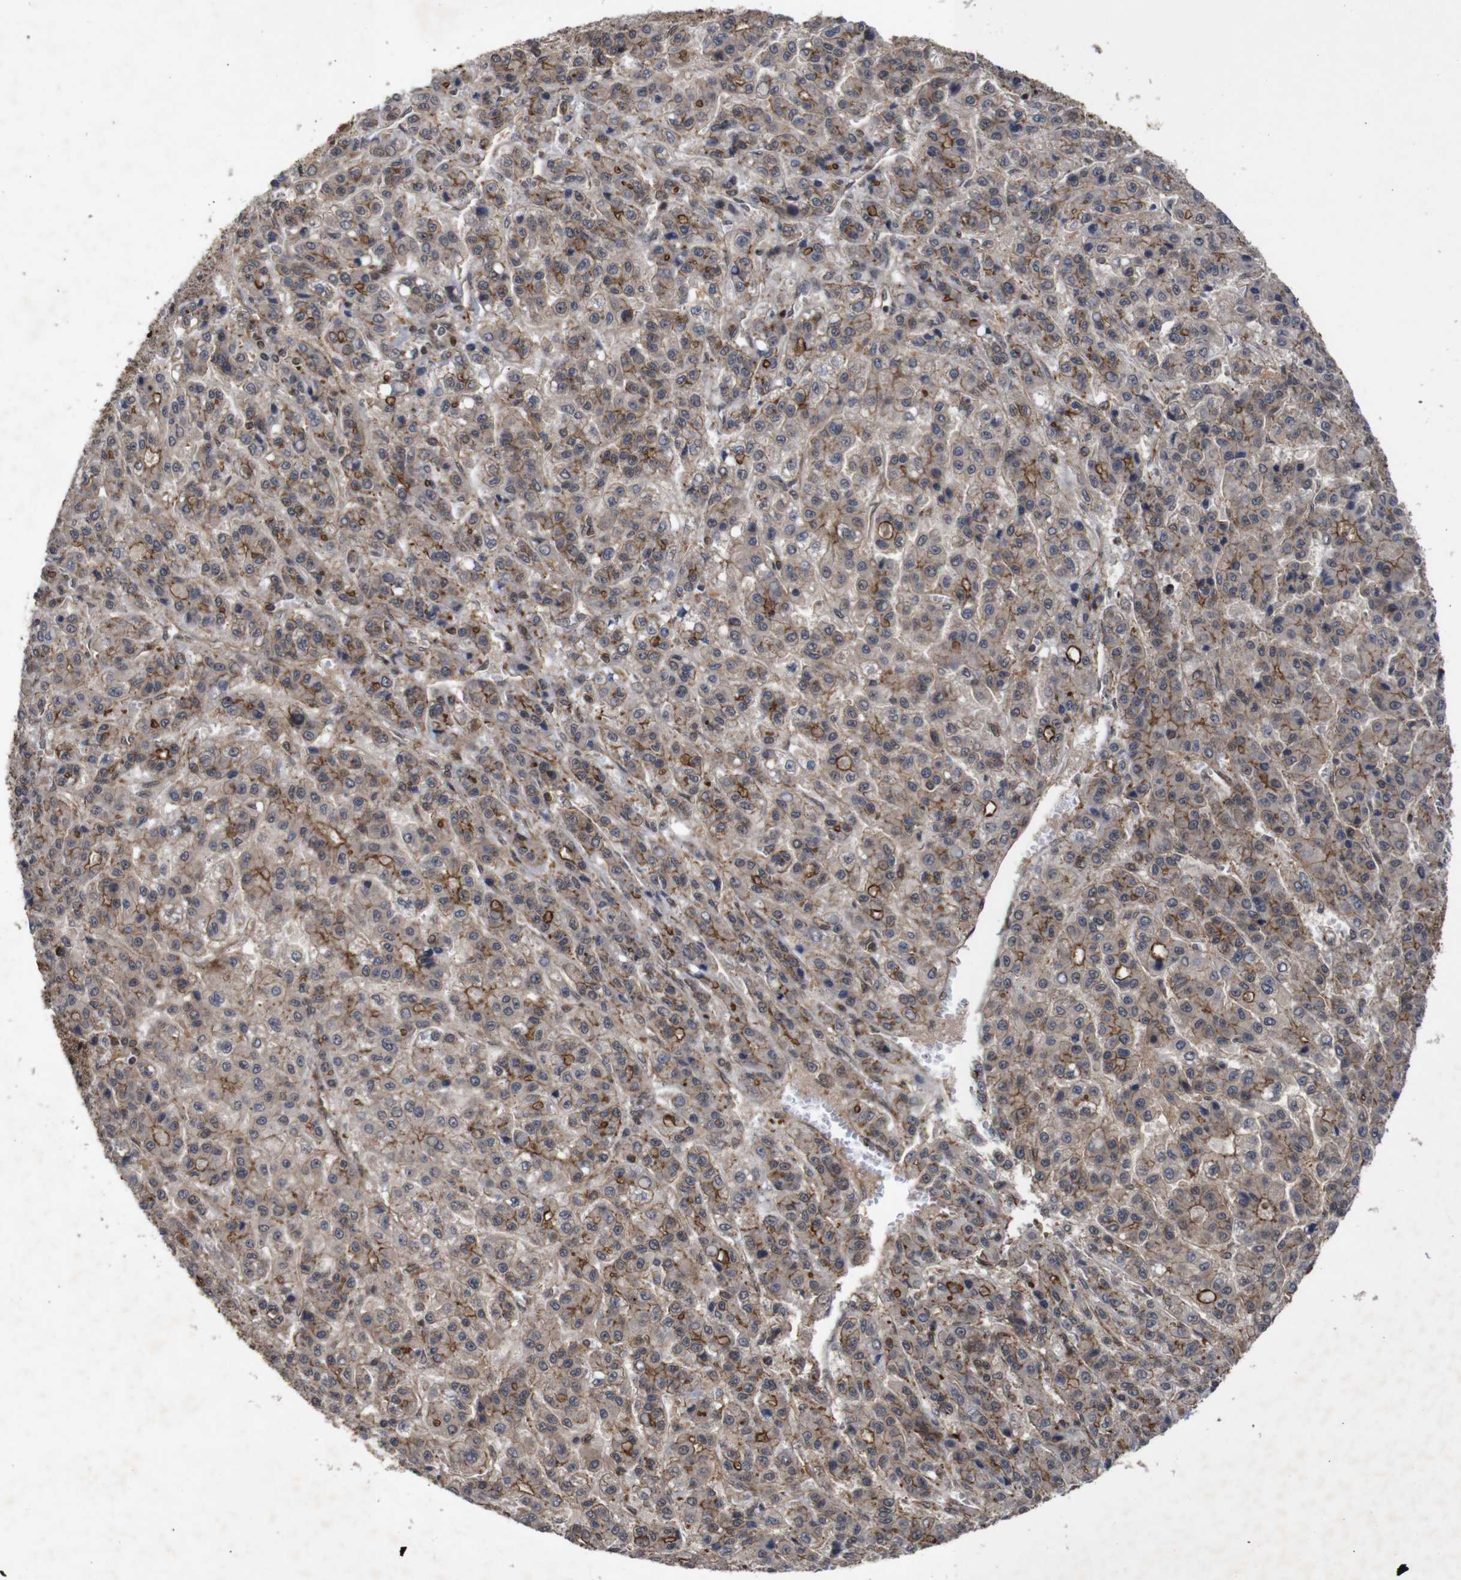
{"staining": {"intensity": "moderate", "quantity": "25%-75%", "location": "cytoplasmic/membranous"}, "tissue": "liver cancer", "cell_type": "Tumor cells", "image_type": "cancer", "snomed": [{"axis": "morphology", "description": "Carcinoma, Hepatocellular, NOS"}, {"axis": "topography", "description": "Liver"}], "caption": "Immunohistochemical staining of human liver hepatocellular carcinoma displays moderate cytoplasmic/membranous protein expression in approximately 25%-75% of tumor cells.", "gene": "NANOS1", "patient": {"sex": "male", "age": 70}}